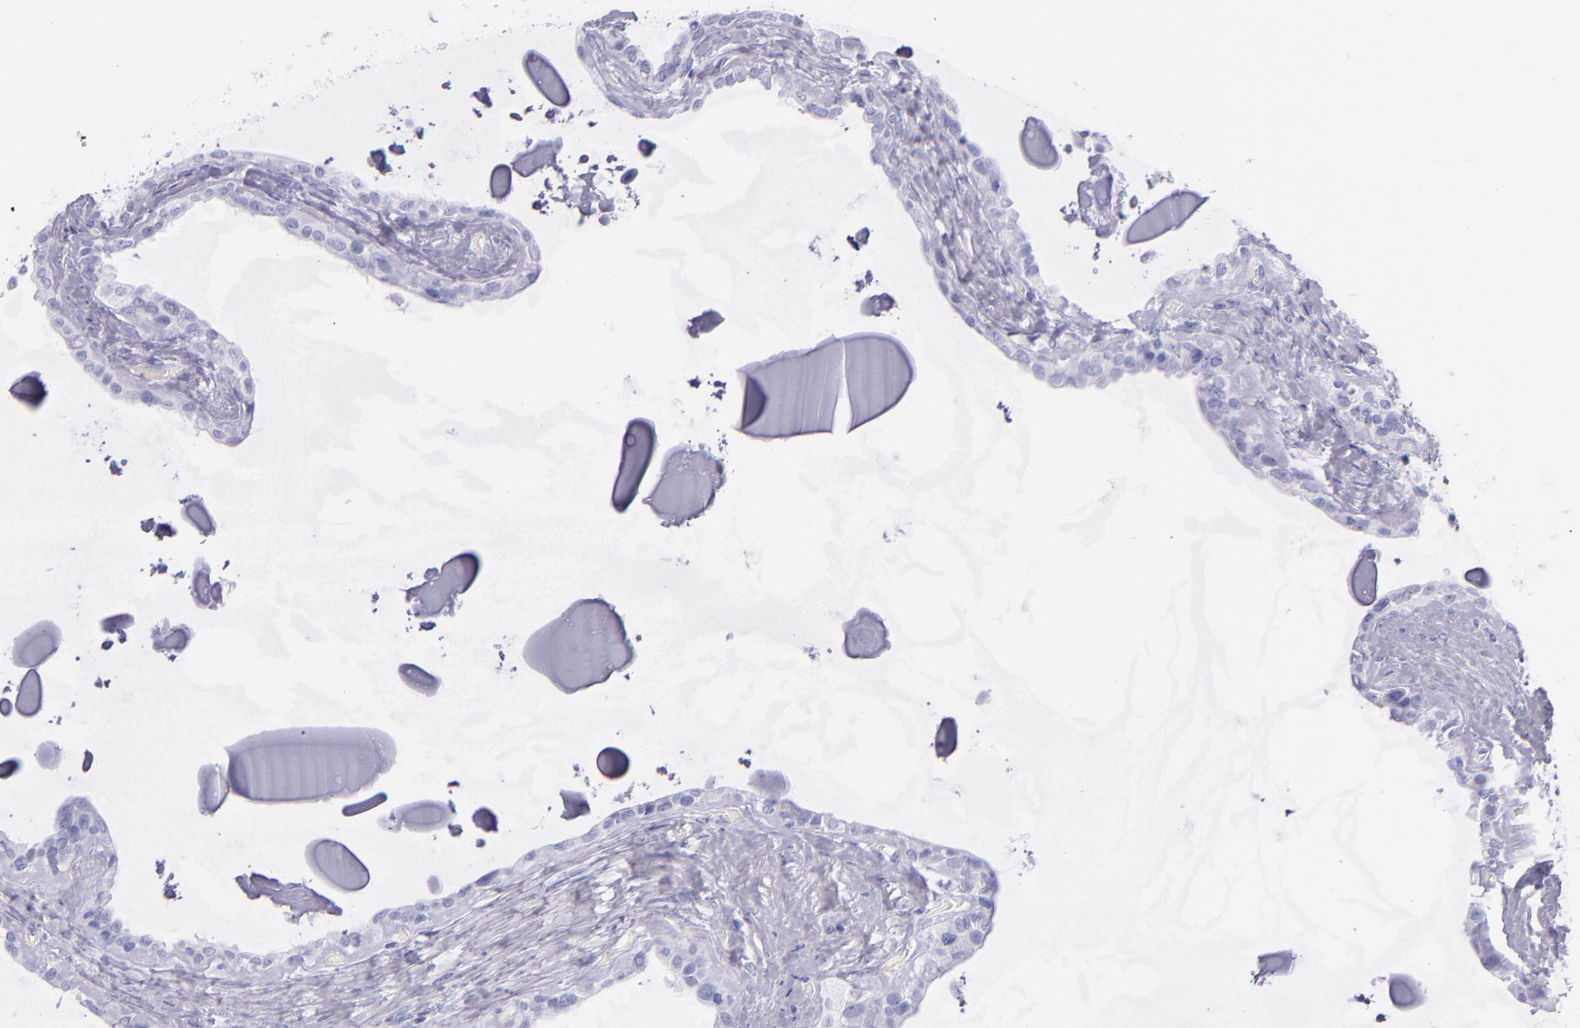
{"staining": {"intensity": "negative", "quantity": "none", "location": "none"}, "tissue": "seminal vesicle", "cell_type": "Glandular cells", "image_type": "normal", "snomed": [{"axis": "morphology", "description": "Normal tissue, NOS"}, {"axis": "morphology", "description": "Inflammation, NOS"}, {"axis": "topography", "description": "Urinary bladder"}, {"axis": "topography", "description": "Prostate"}, {"axis": "topography", "description": "Seminal veicle"}], "caption": "A high-resolution photomicrograph shows immunohistochemistry staining of unremarkable seminal vesicle, which shows no significant staining in glandular cells.", "gene": "SFTPB", "patient": {"sex": "male", "age": 82}}